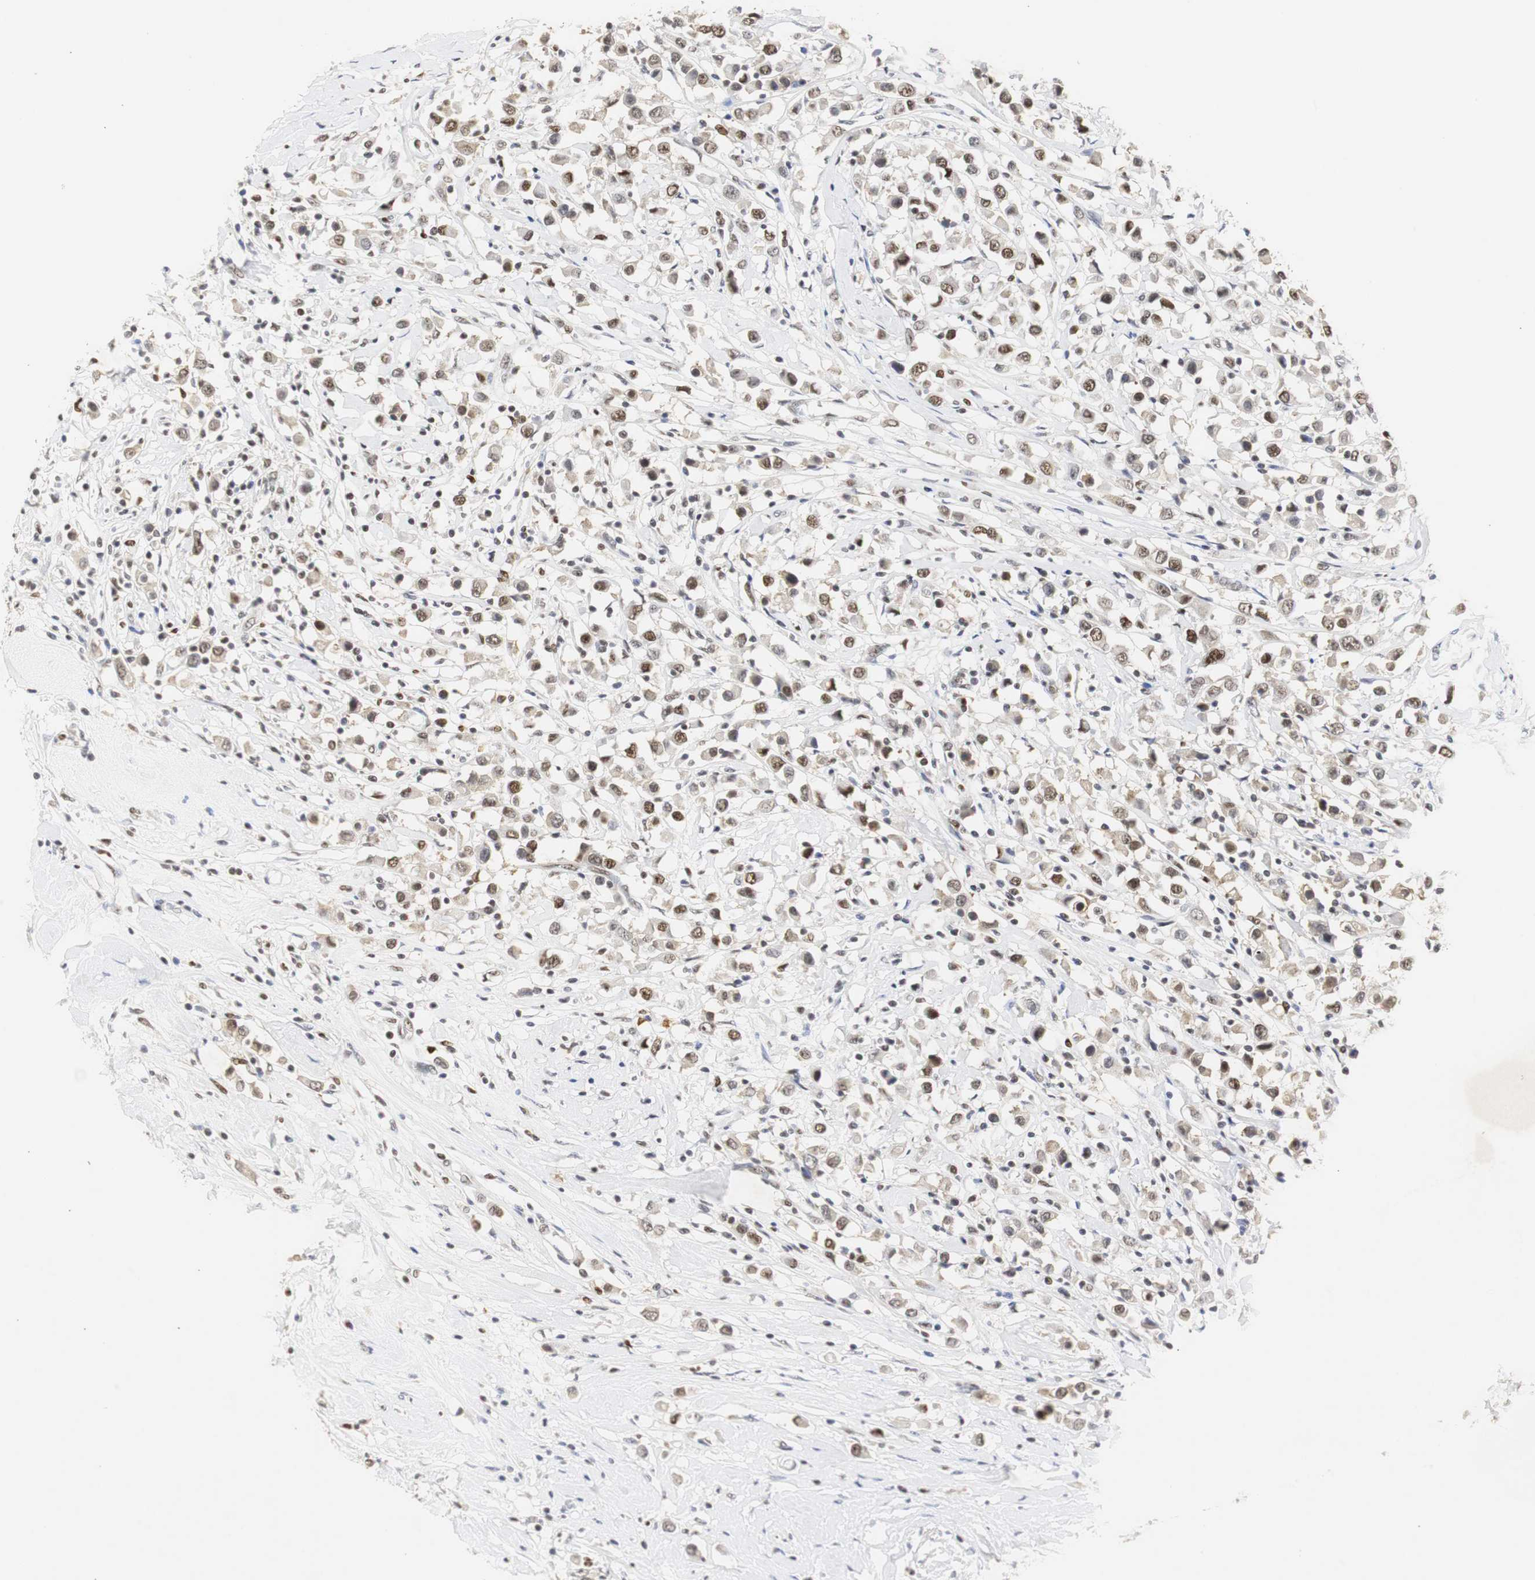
{"staining": {"intensity": "moderate", "quantity": "25%-75%", "location": "nuclear"}, "tissue": "breast cancer", "cell_type": "Tumor cells", "image_type": "cancer", "snomed": [{"axis": "morphology", "description": "Duct carcinoma"}, {"axis": "topography", "description": "Breast"}], "caption": "This is a micrograph of immunohistochemistry staining of breast cancer, which shows moderate positivity in the nuclear of tumor cells.", "gene": "ZFC3H1", "patient": {"sex": "female", "age": 61}}